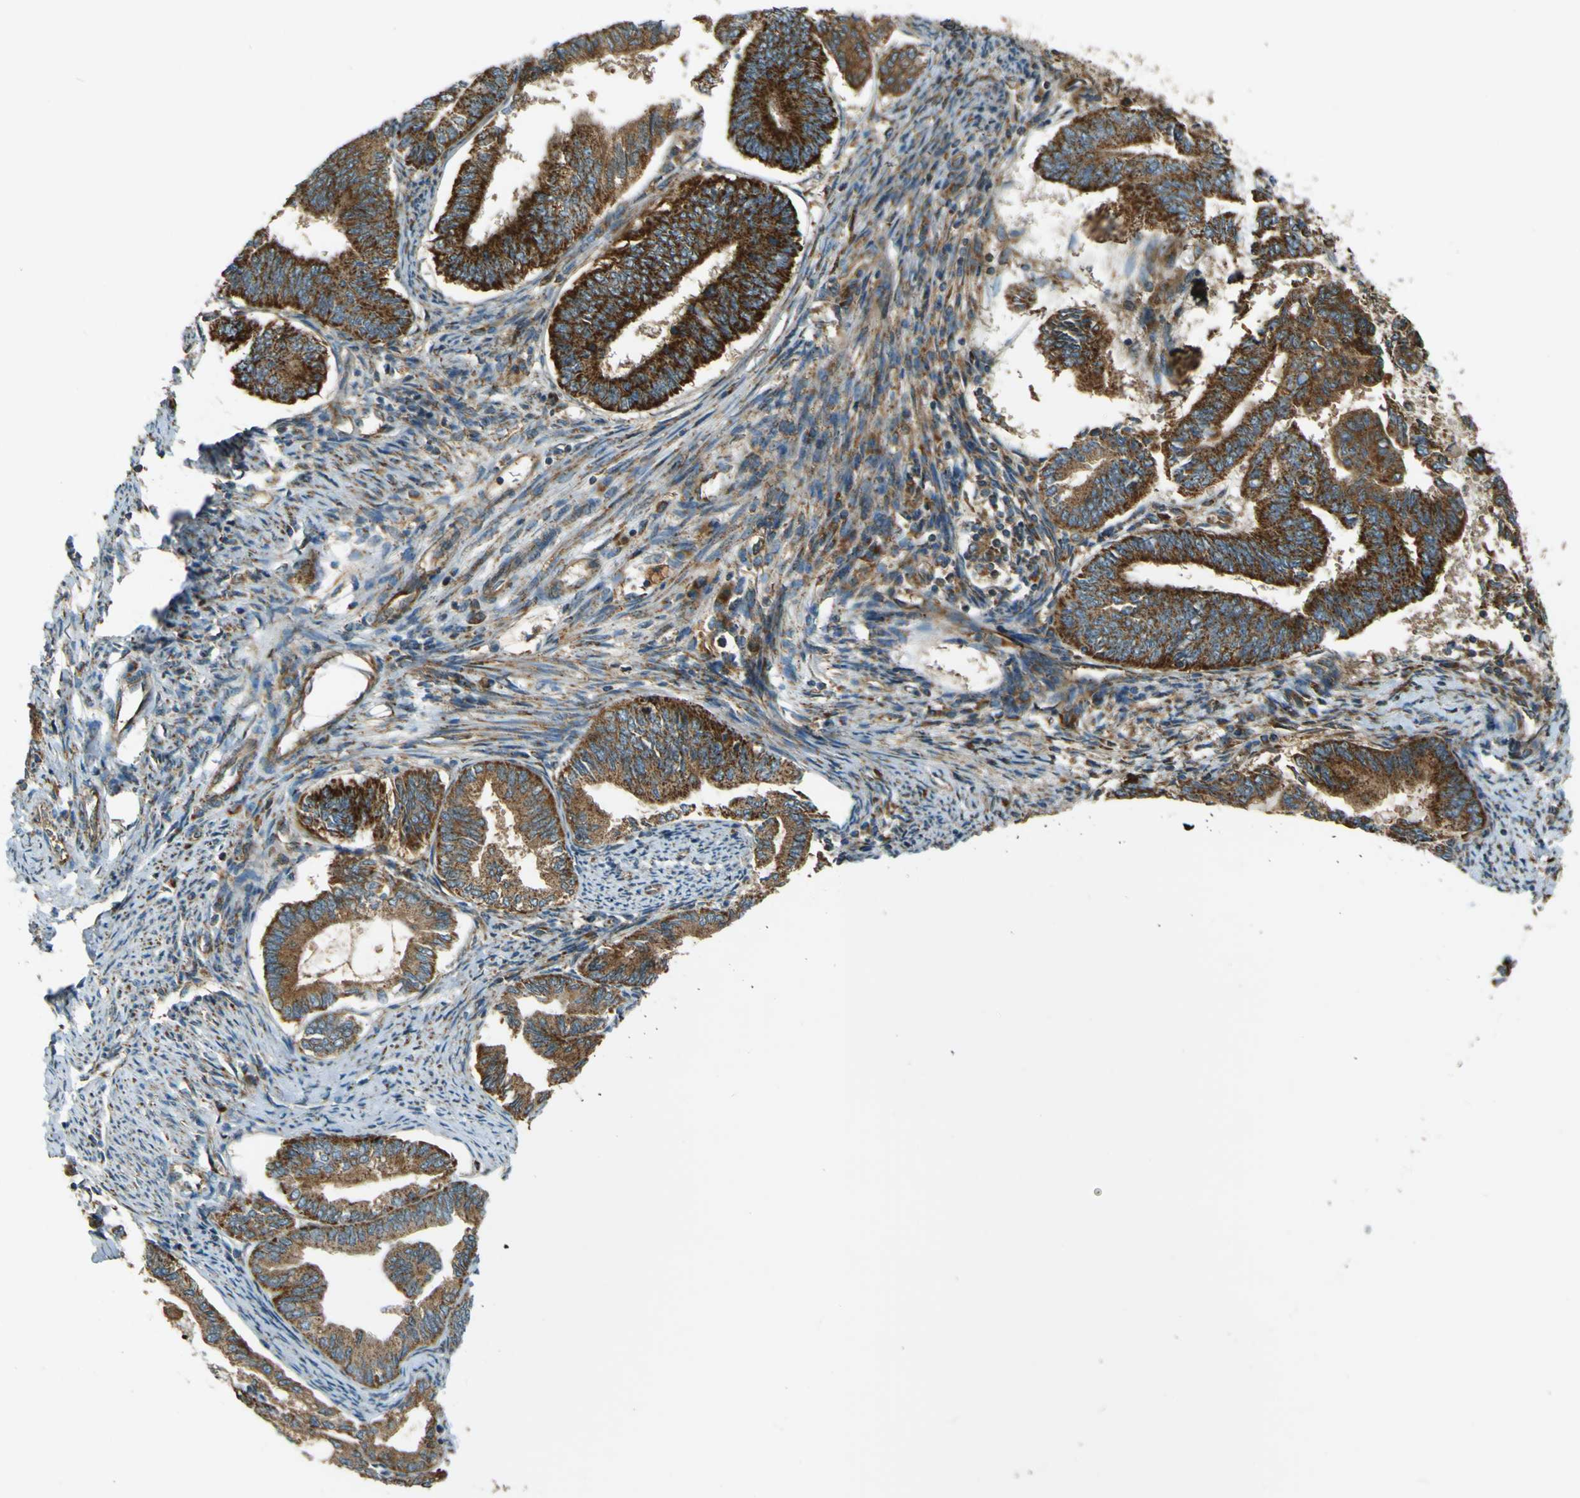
{"staining": {"intensity": "strong", "quantity": ">75%", "location": "cytoplasmic/membranous"}, "tissue": "endometrial cancer", "cell_type": "Tumor cells", "image_type": "cancer", "snomed": [{"axis": "morphology", "description": "Adenocarcinoma, NOS"}, {"axis": "topography", "description": "Endometrium"}], "caption": "Endometrial cancer stained with a brown dye reveals strong cytoplasmic/membranous positive staining in about >75% of tumor cells.", "gene": "DNAJC5", "patient": {"sex": "female", "age": 86}}